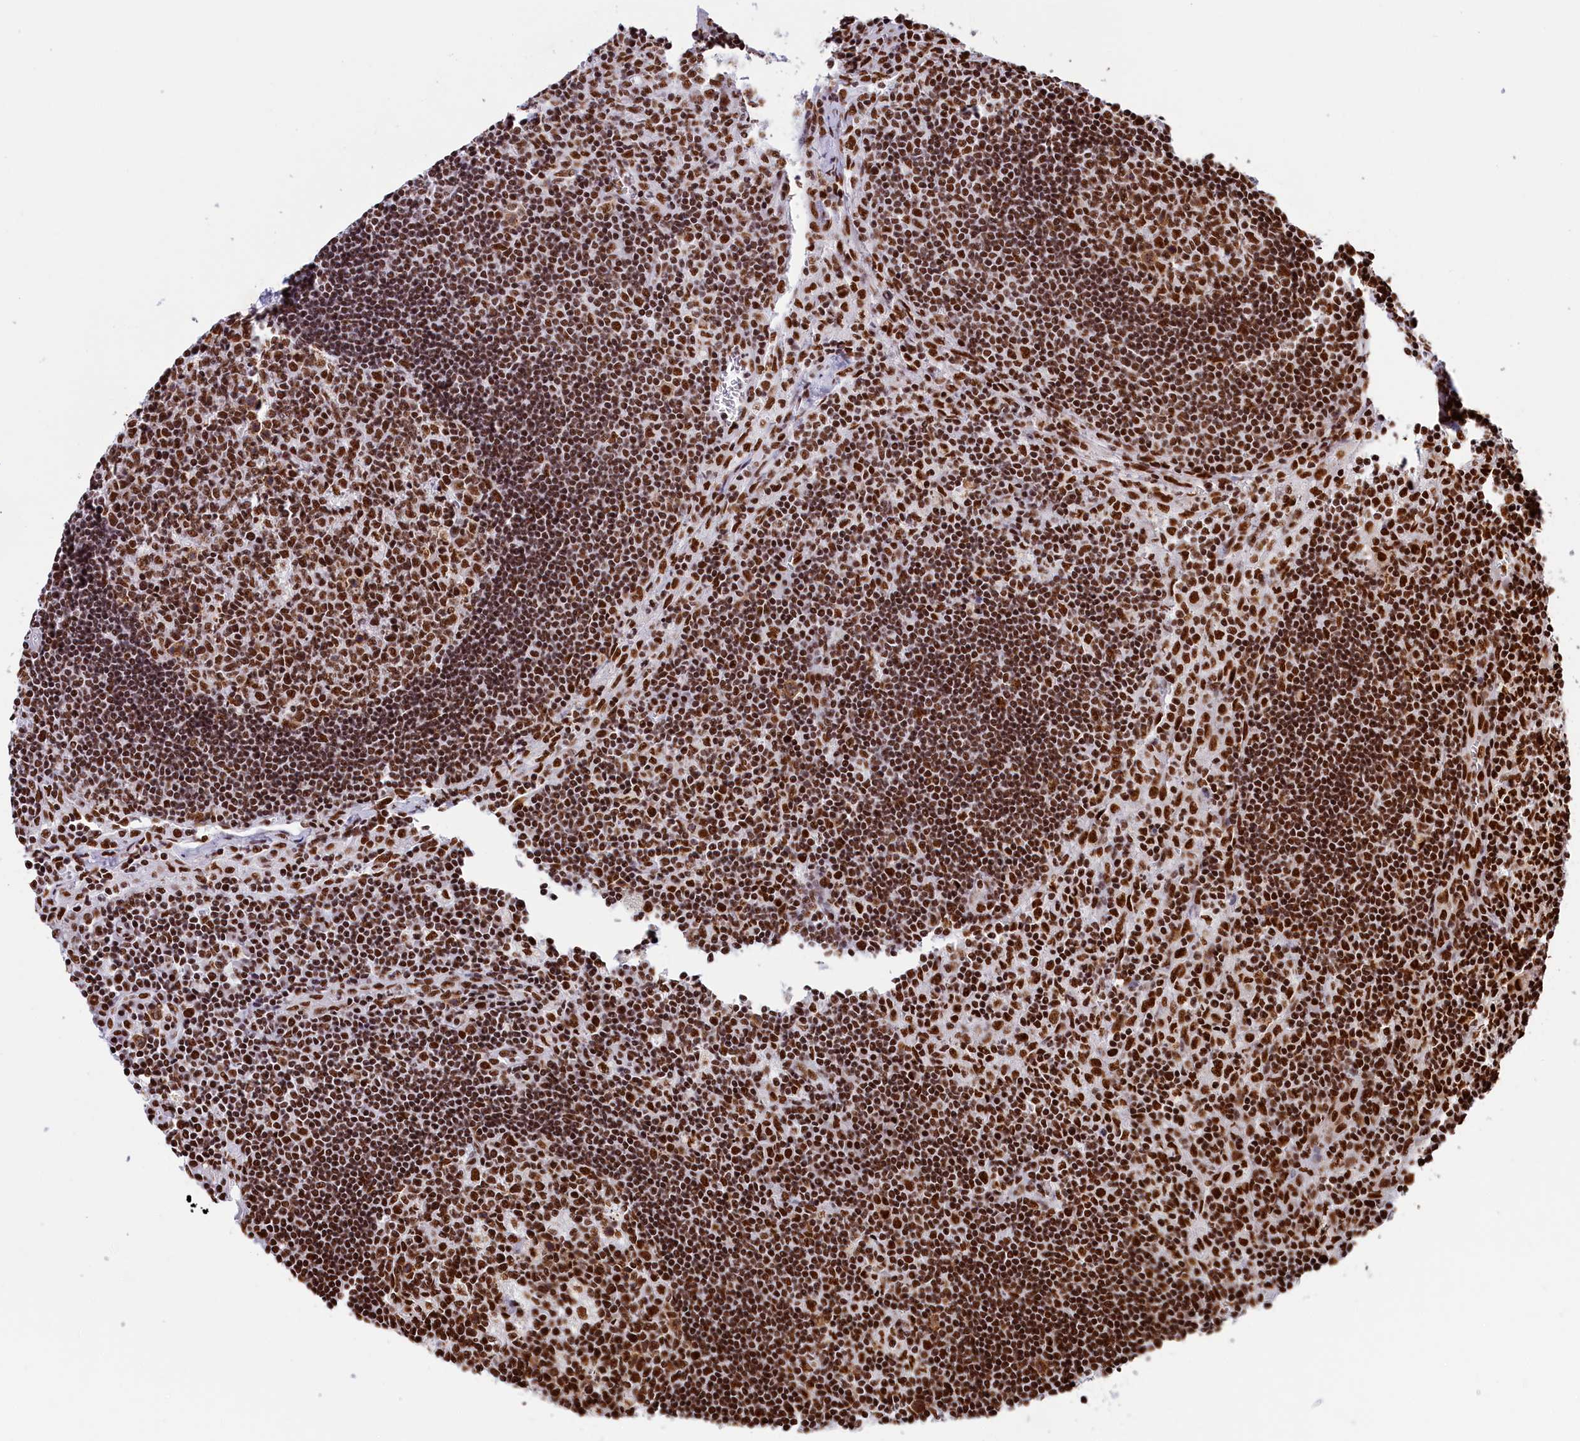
{"staining": {"intensity": "strong", "quantity": ">75%", "location": "nuclear"}, "tissue": "lymph node", "cell_type": "Germinal center cells", "image_type": "normal", "snomed": [{"axis": "morphology", "description": "Normal tissue, NOS"}, {"axis": "topography", "description": "Lymph node"}], "caption": "Protein staining shows strong nuclear positivity in approximately >75% of germinal center cells in benign lymph node.", "gene": "SNRNP70", "patient": {"sex": "male", "age": 58}}